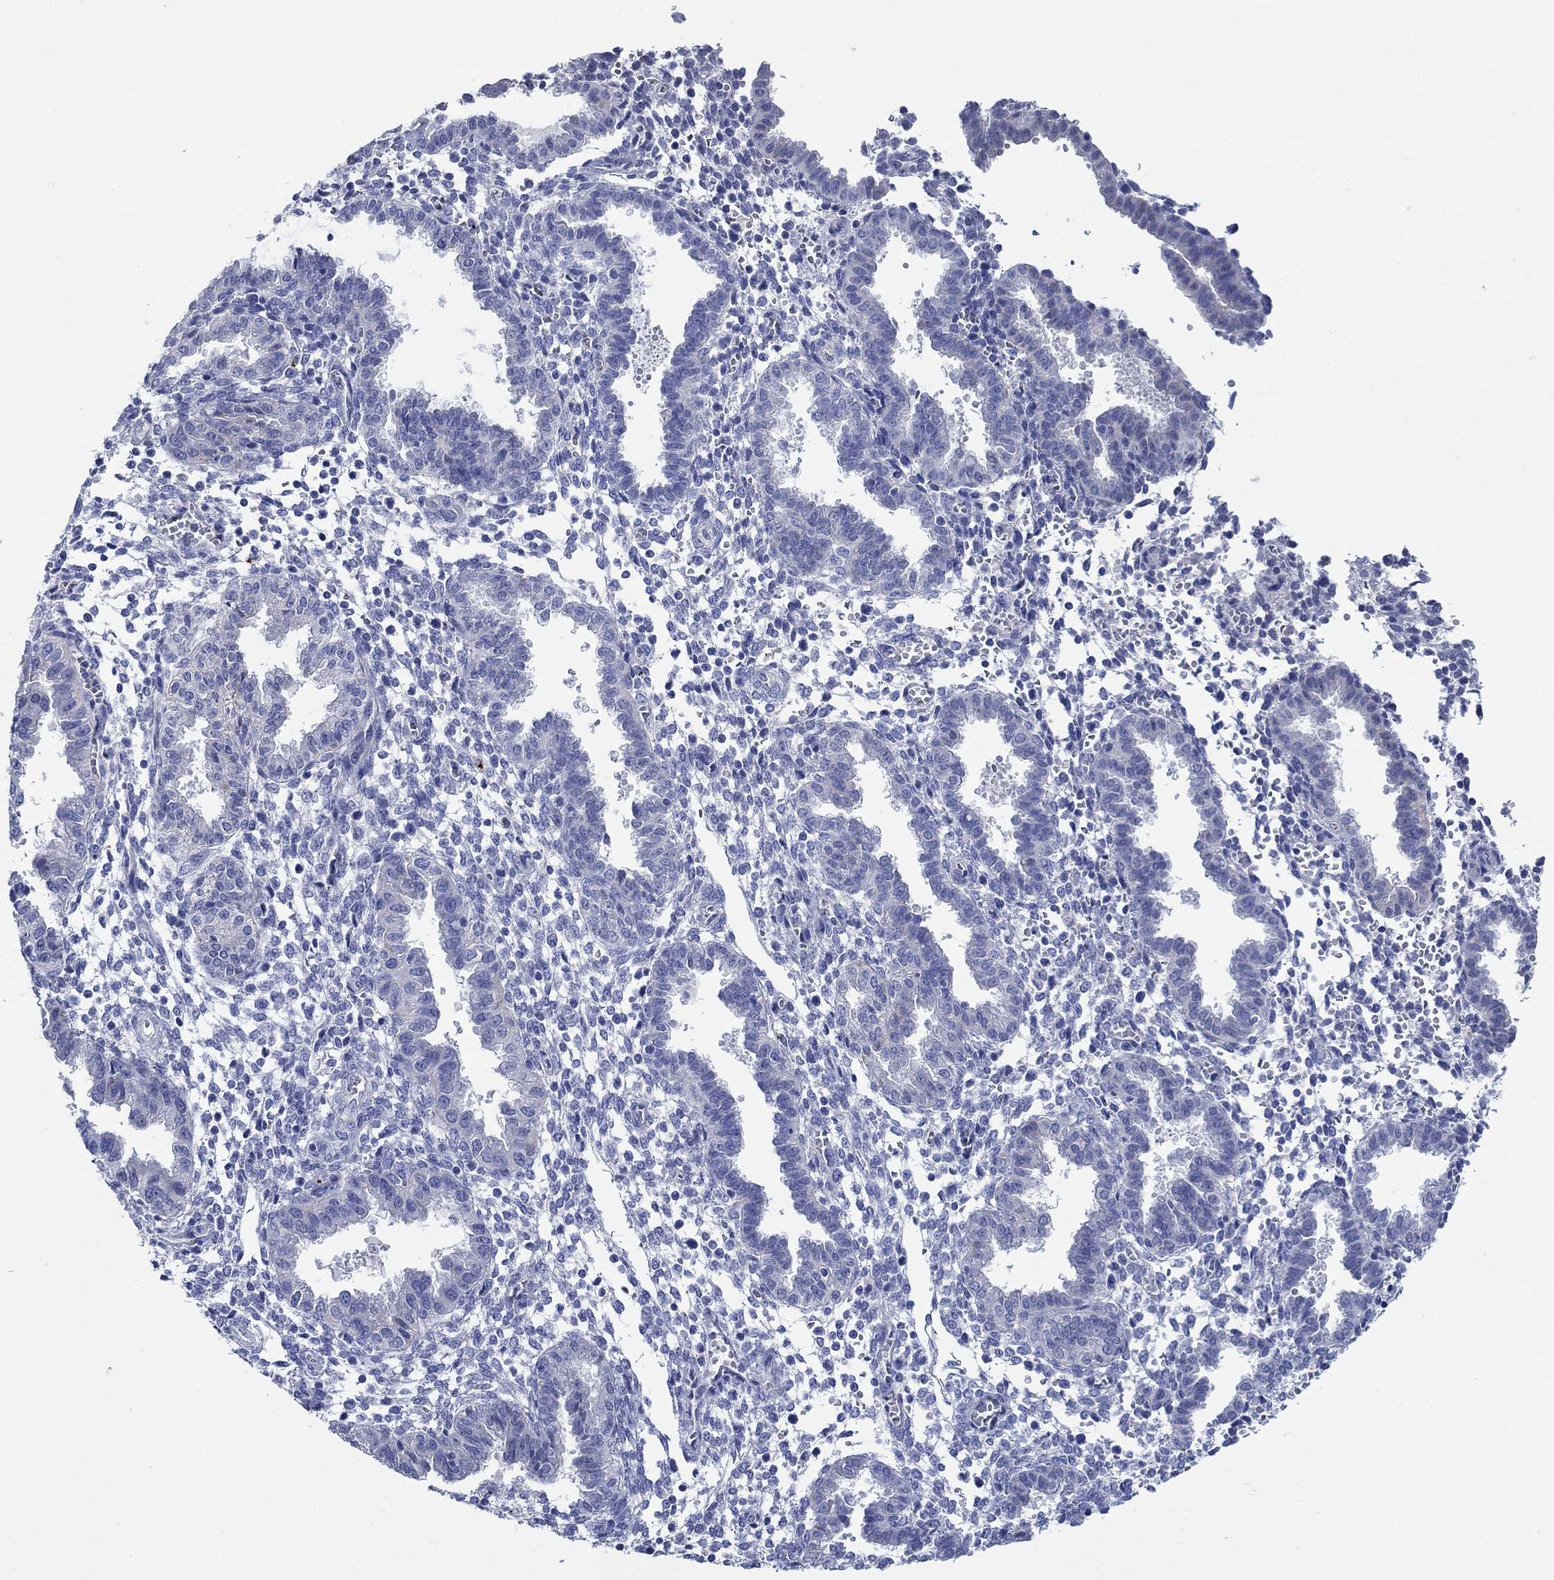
{"staining": {"intensity": "negative", "quantity": "none", "location": "none"}, "tissue": "endometrium", "cell_type": "Cells in endometrial stroma", "image_type": "normal", "snomed": [{"axis": "morphology", "description": "Normal tissue, NOS"}, {"axis": "topography", "description": "Endometrium"}], "caption": "This is an immunohistochemistry (IHC) micrograph of normal endometrium. There is no positivity in cells in endometrial stroma.", "gene": "ENSG00000251537", "patient": {"sex": "female", "age": 37}}